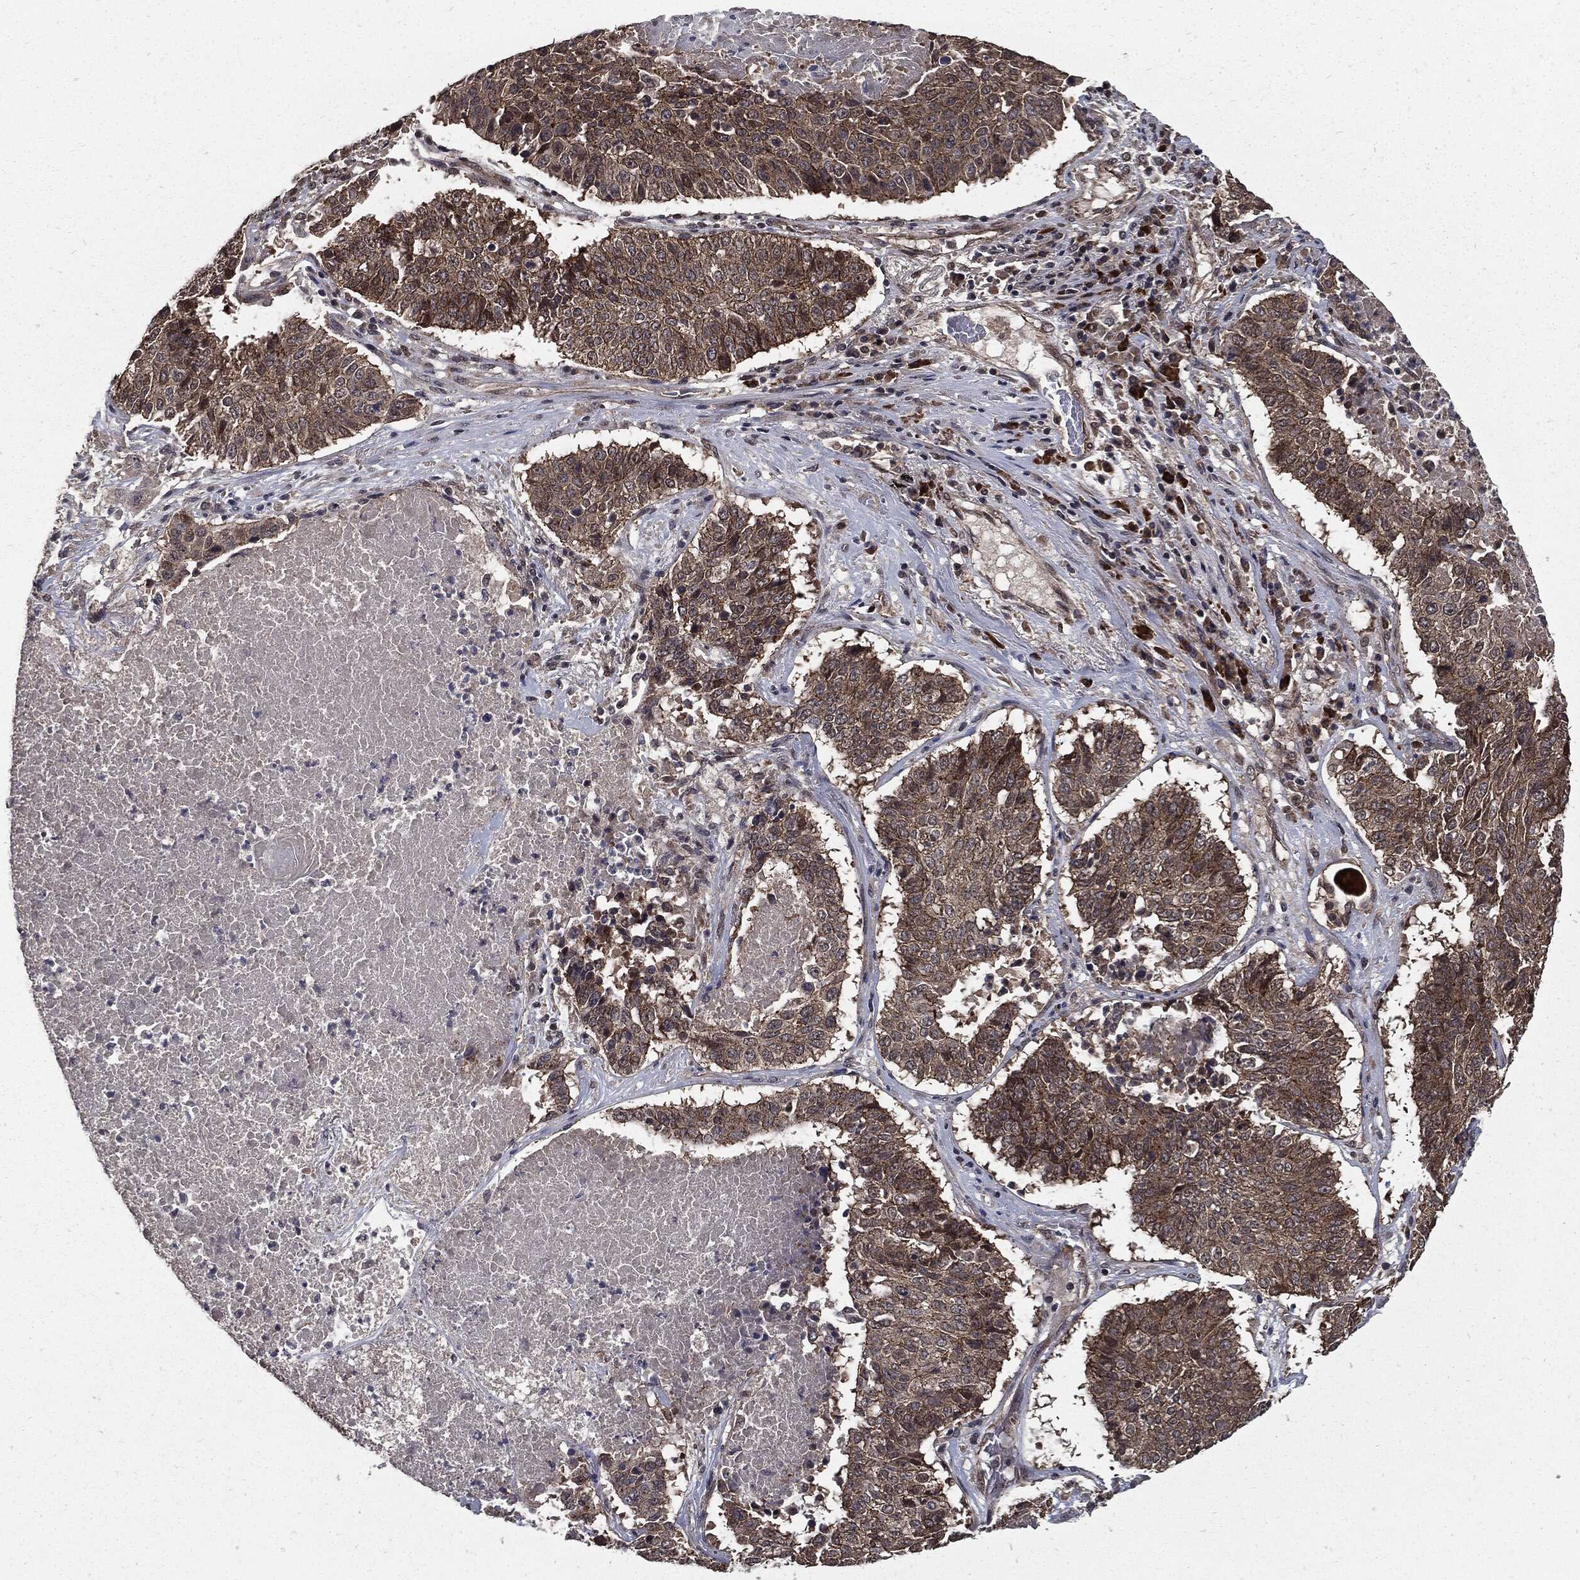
{"staining": {"intensity": "moderate", "quantity": "<25%", "location": "cytoplasmic/membranous"}, "tissue": "lung cancer", "cell_type": "Tumor cells", "image_type": "cancer", "snomed": [{"axis": "morphology", "description": "Squamous cell carcinoma, NOS"}, {"axis": "topography", "description": "Lung"}], "caption": "The image demonstrates a brown stain indicating the presence of a protein in the cytoplasmic/membranous of tumor cells in squamous cell carcinoma (lung). (brown staining indicates protein expression, while blue staining denotes nuclei).", "gene": "PTPA", "patient": {"sex": "male", "age": 64}}